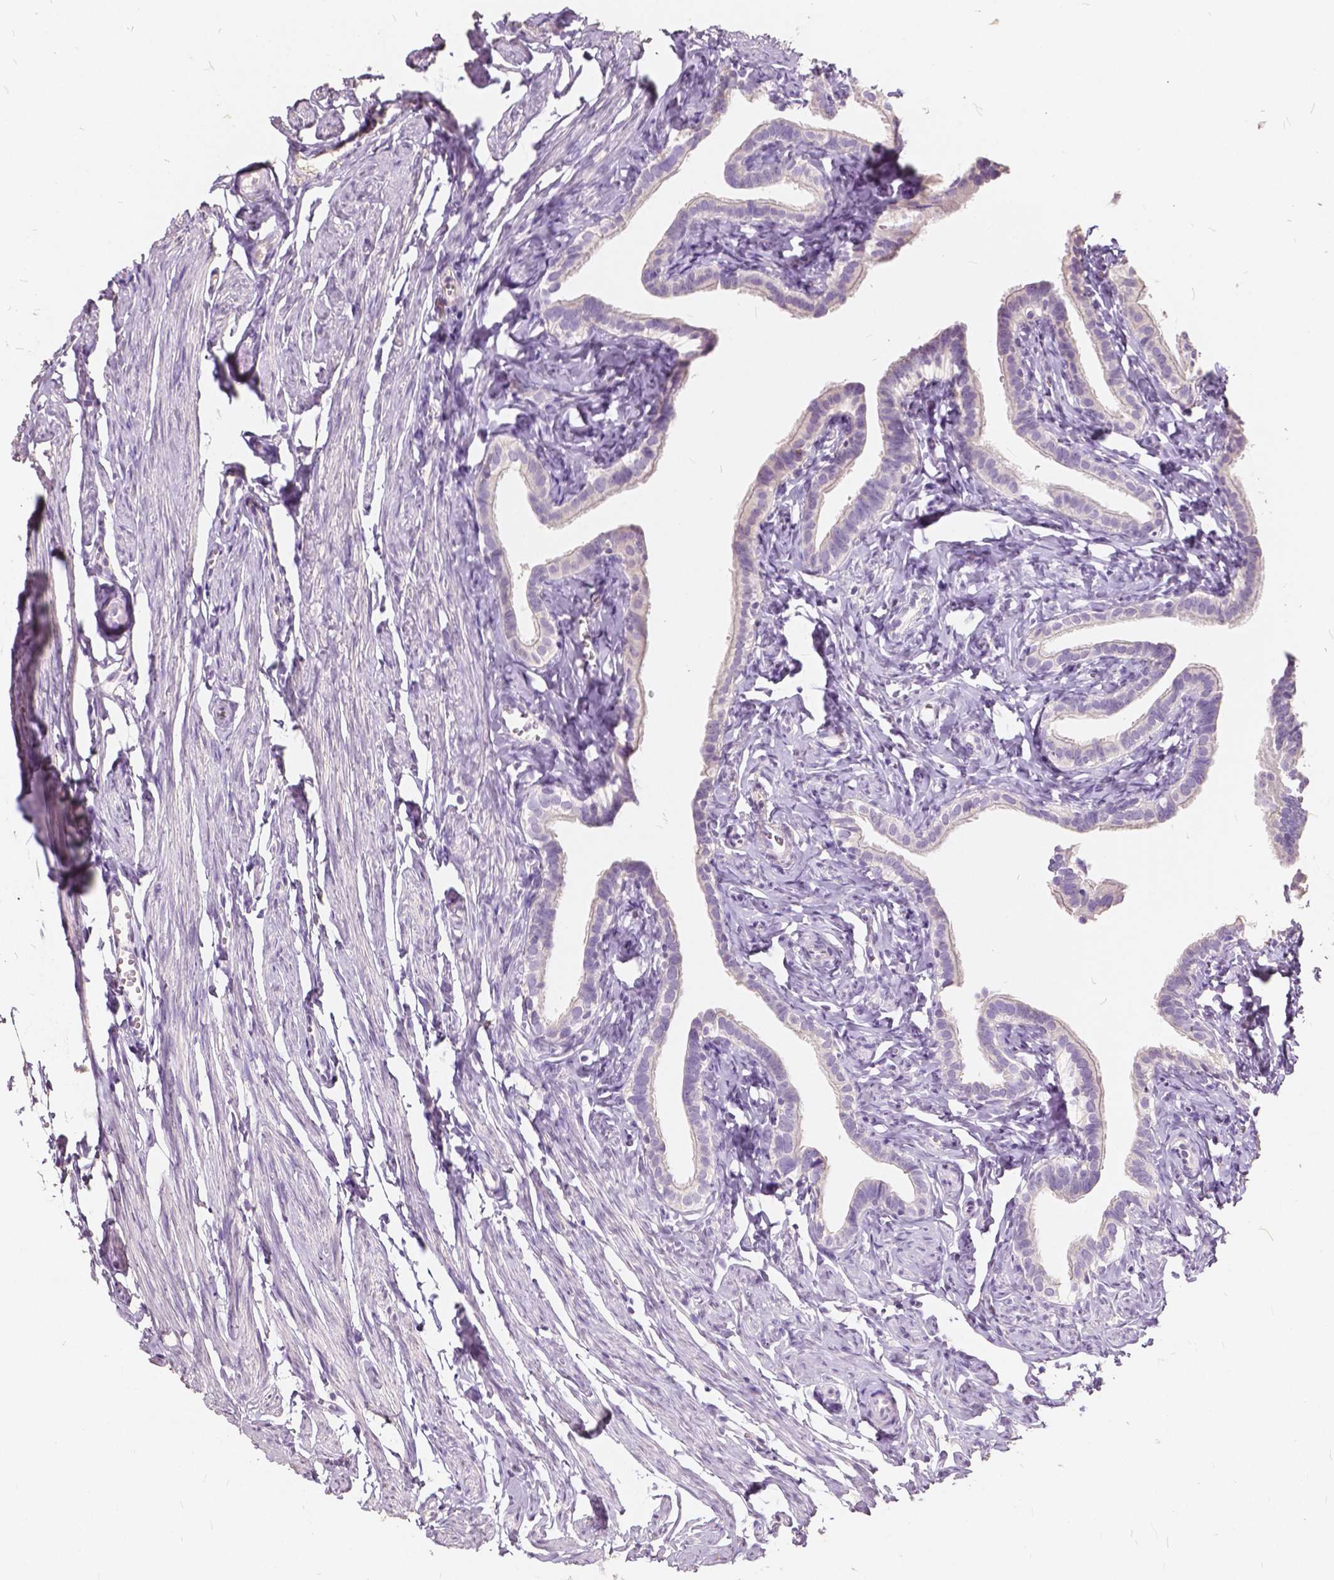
{"staining": {"intensity": "negative", "quantity": "none", "location": "none"}, "tissue": "fallopian tube", "cell_type": "Glandular cells", "image_type": "normal", "snomed": [{"axis": "morphology", "description": "Normal tissue, NOS"}, {"axis": "topography", "description": "Fallopian tube"}], "caption": "High power microscopy micrograph of an IHC histopathology image of benign fallopian tube, revealing no significant staining in glandular cells.", "gene": "SLC7A8", "patient": {"sex": "female", "age": 41}}